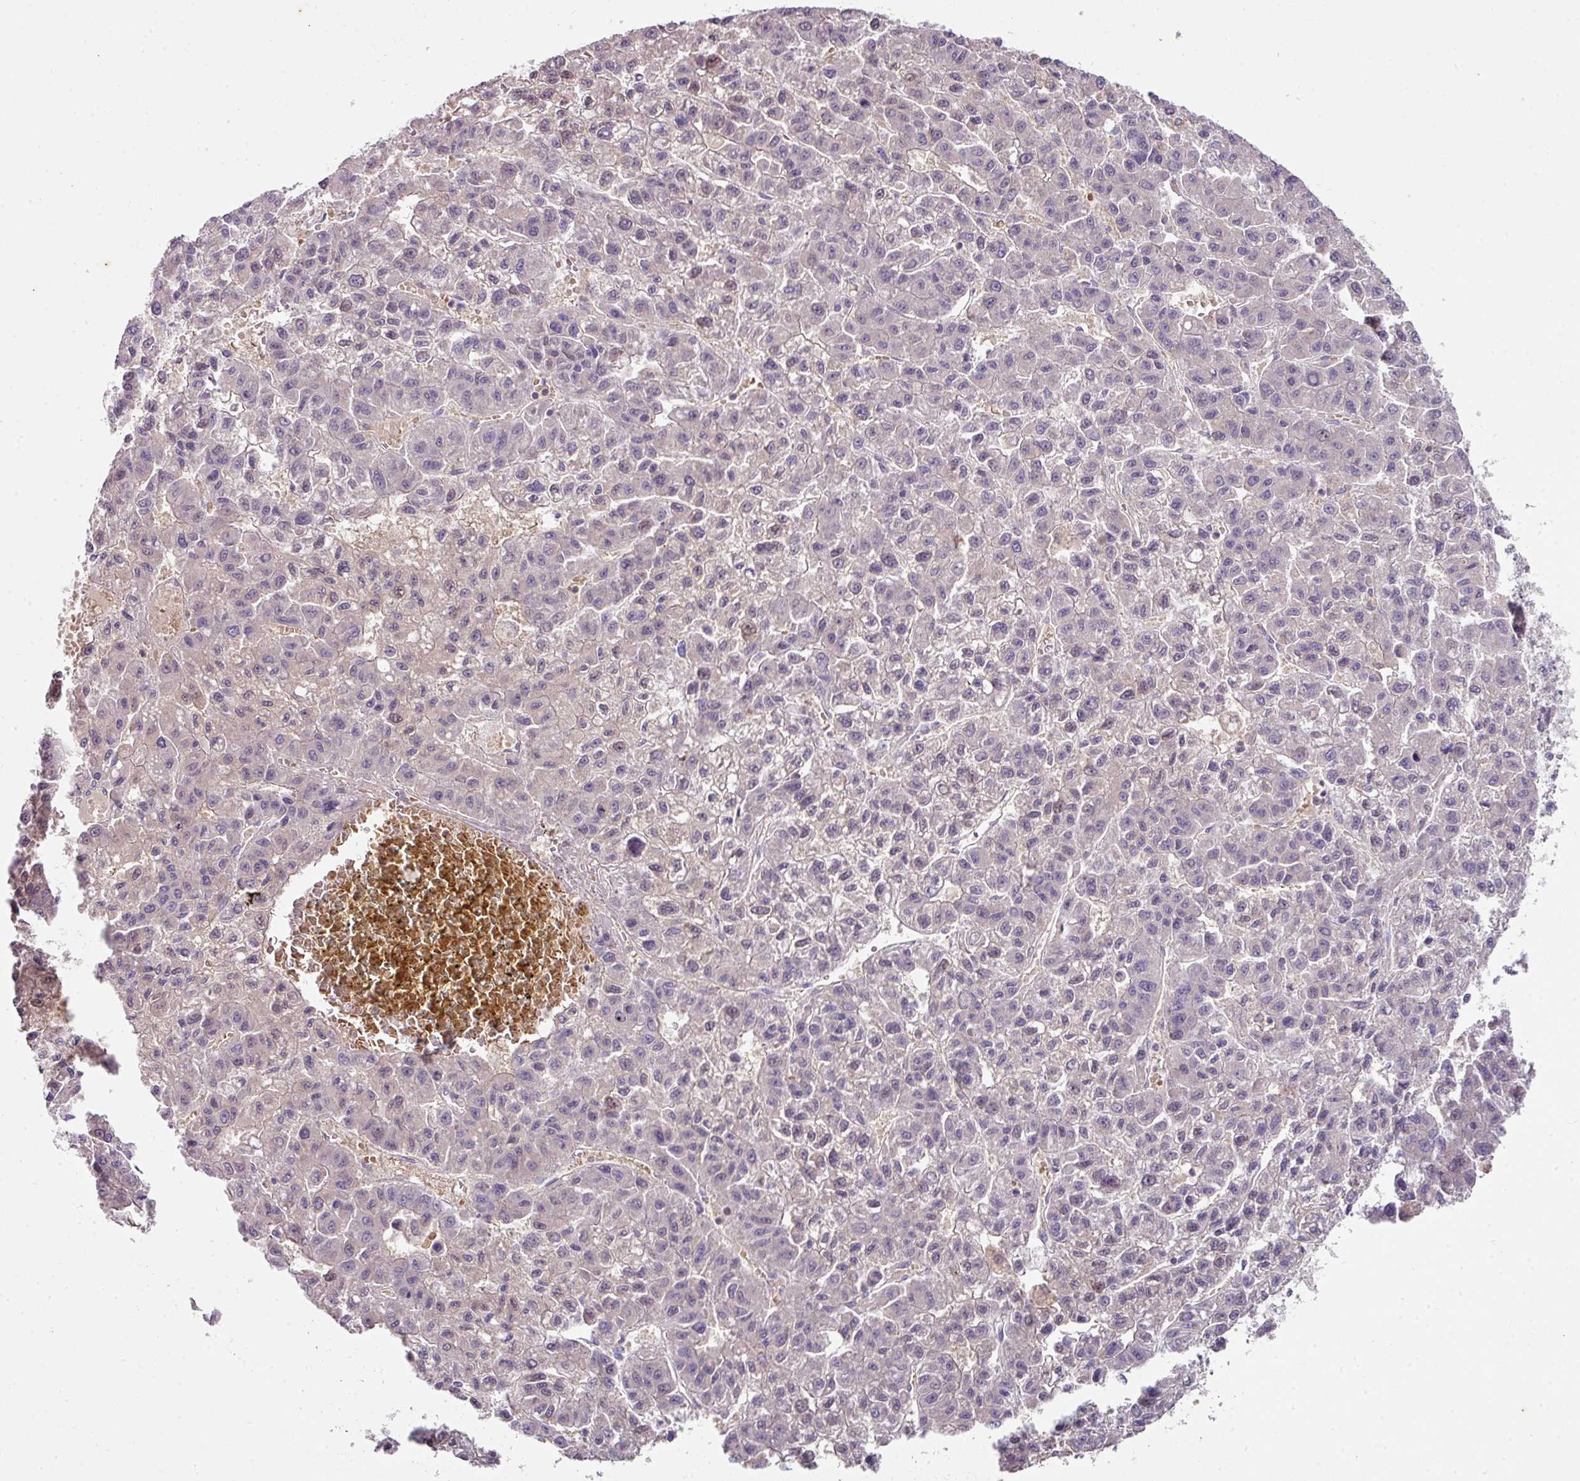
{"staining": {"intensity": "negative", "quantity": "none", "location": "none"}, "tissue": "liver cancer", "cell_type": "Tumor cells", "image_type": "cancer", "snomed": [{"axis": "morphology", "description": "Carcinoma, Hepatocellular, NOS"}, {"axis": "topography", "description": "Liver"}], "caption": "Immunohistochemistry photomicrograph of neoplastic tissue: human liver cancer (hepatocellular carcinoma) stained with DAB (3,3'-diaminobenzidine) demonstrates no significant protein staining in tumor cells.", "gene": "ANKRD18A", "patient": {"sex": "male", "age": 70}}